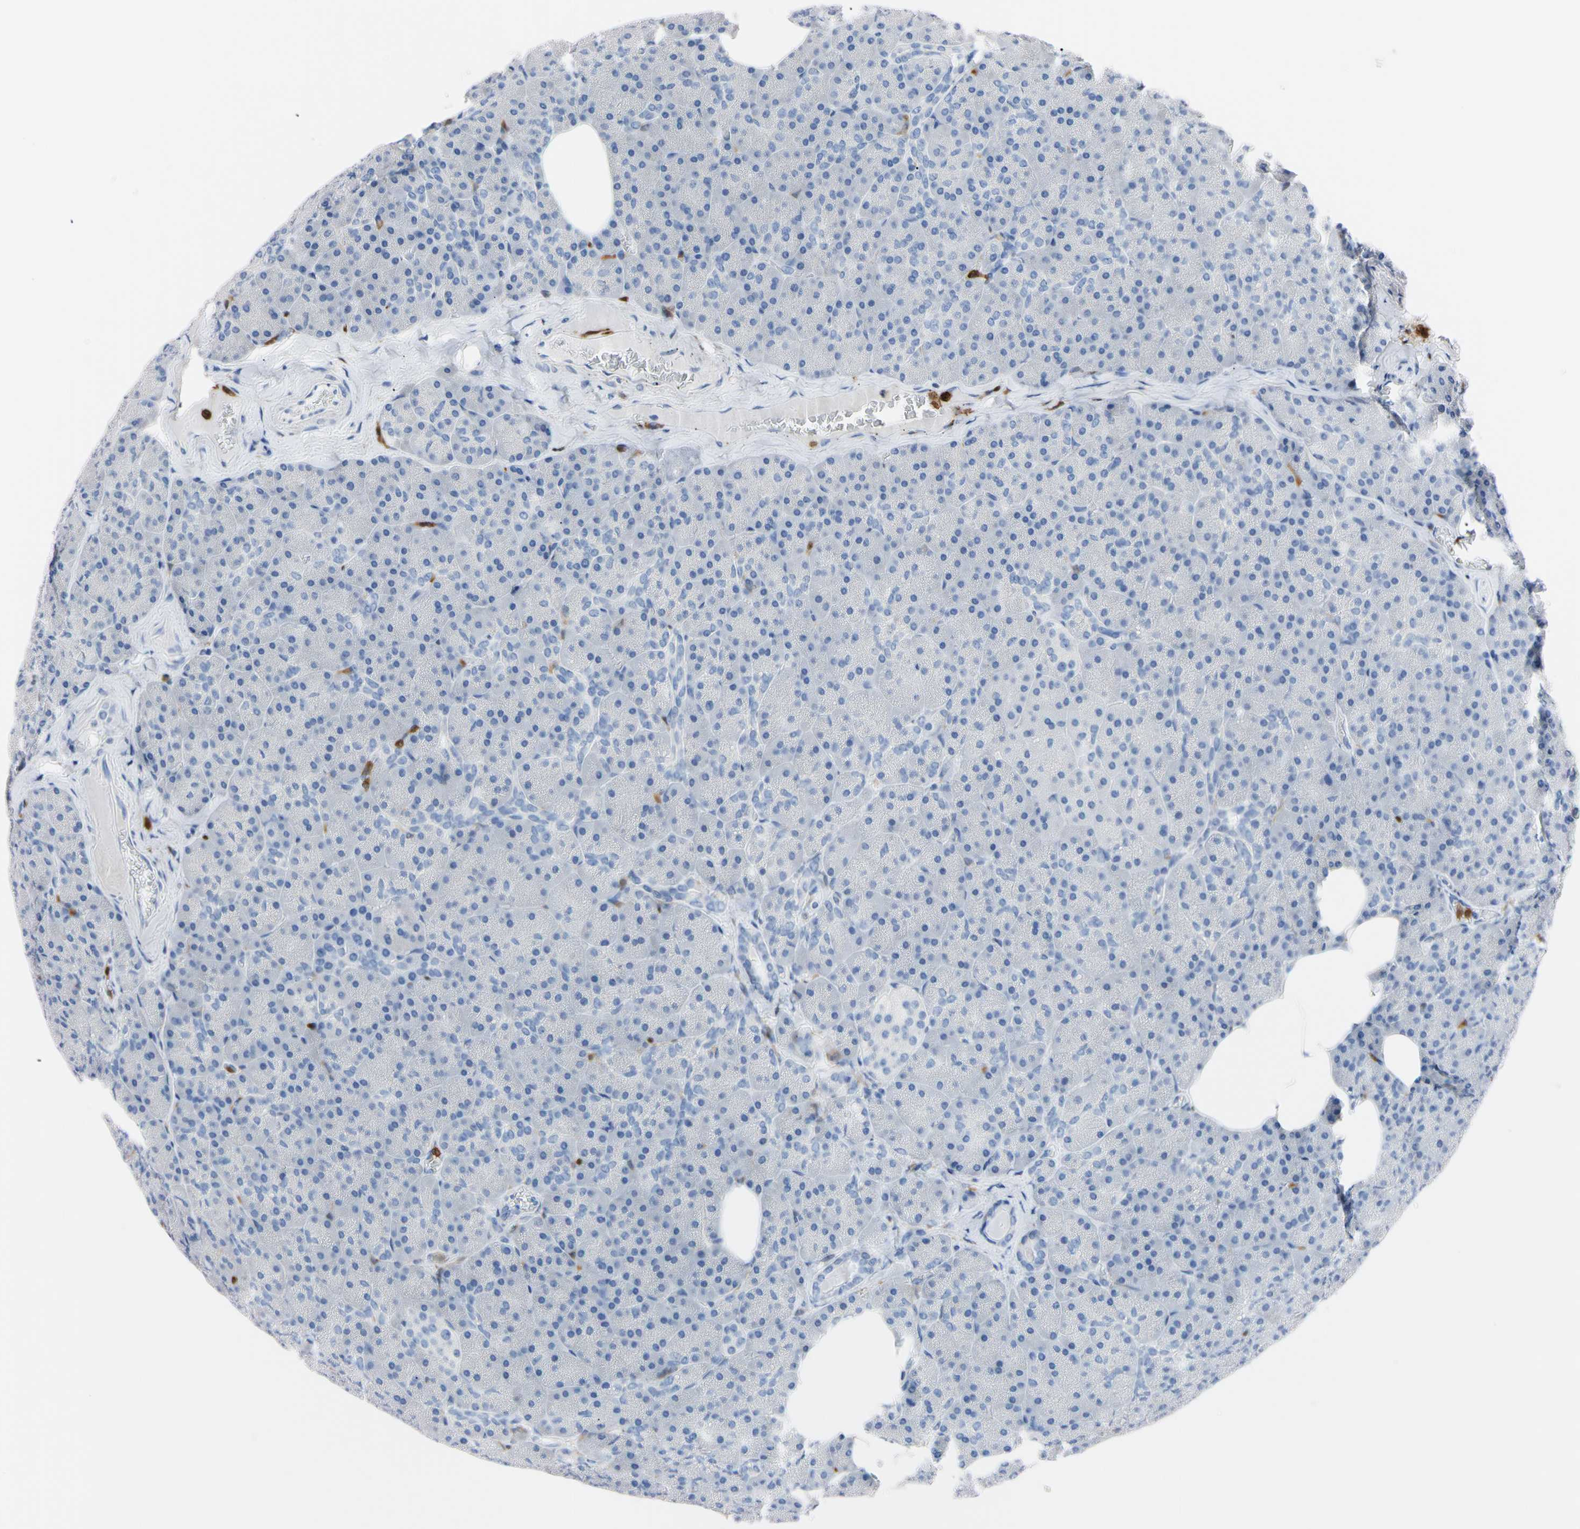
{"staining": {"intensity": "negative", "quantity": "none", "location": "none"}, "tissue": "pancreas", "cell_type": "Exocrine glandular cells", "image_type": "normal", "snomed": [{"axis": "morphology", "description": "Normal tissue, NOS"}, {"axis": "topography", "description": "Pancreas"}], "caption": "DAB (3,3'-diaminobenzidine) immunohistochemical staining of unremarkable human pancreas displays no significant expression in exocrine glandular cells. Brightfield microscopy of IHC stained with DAB (brown) and hematoxylin (blue), captured at high magnification.", "gene": "NCF4", "patient": {"sex": "female", "age": 35}}